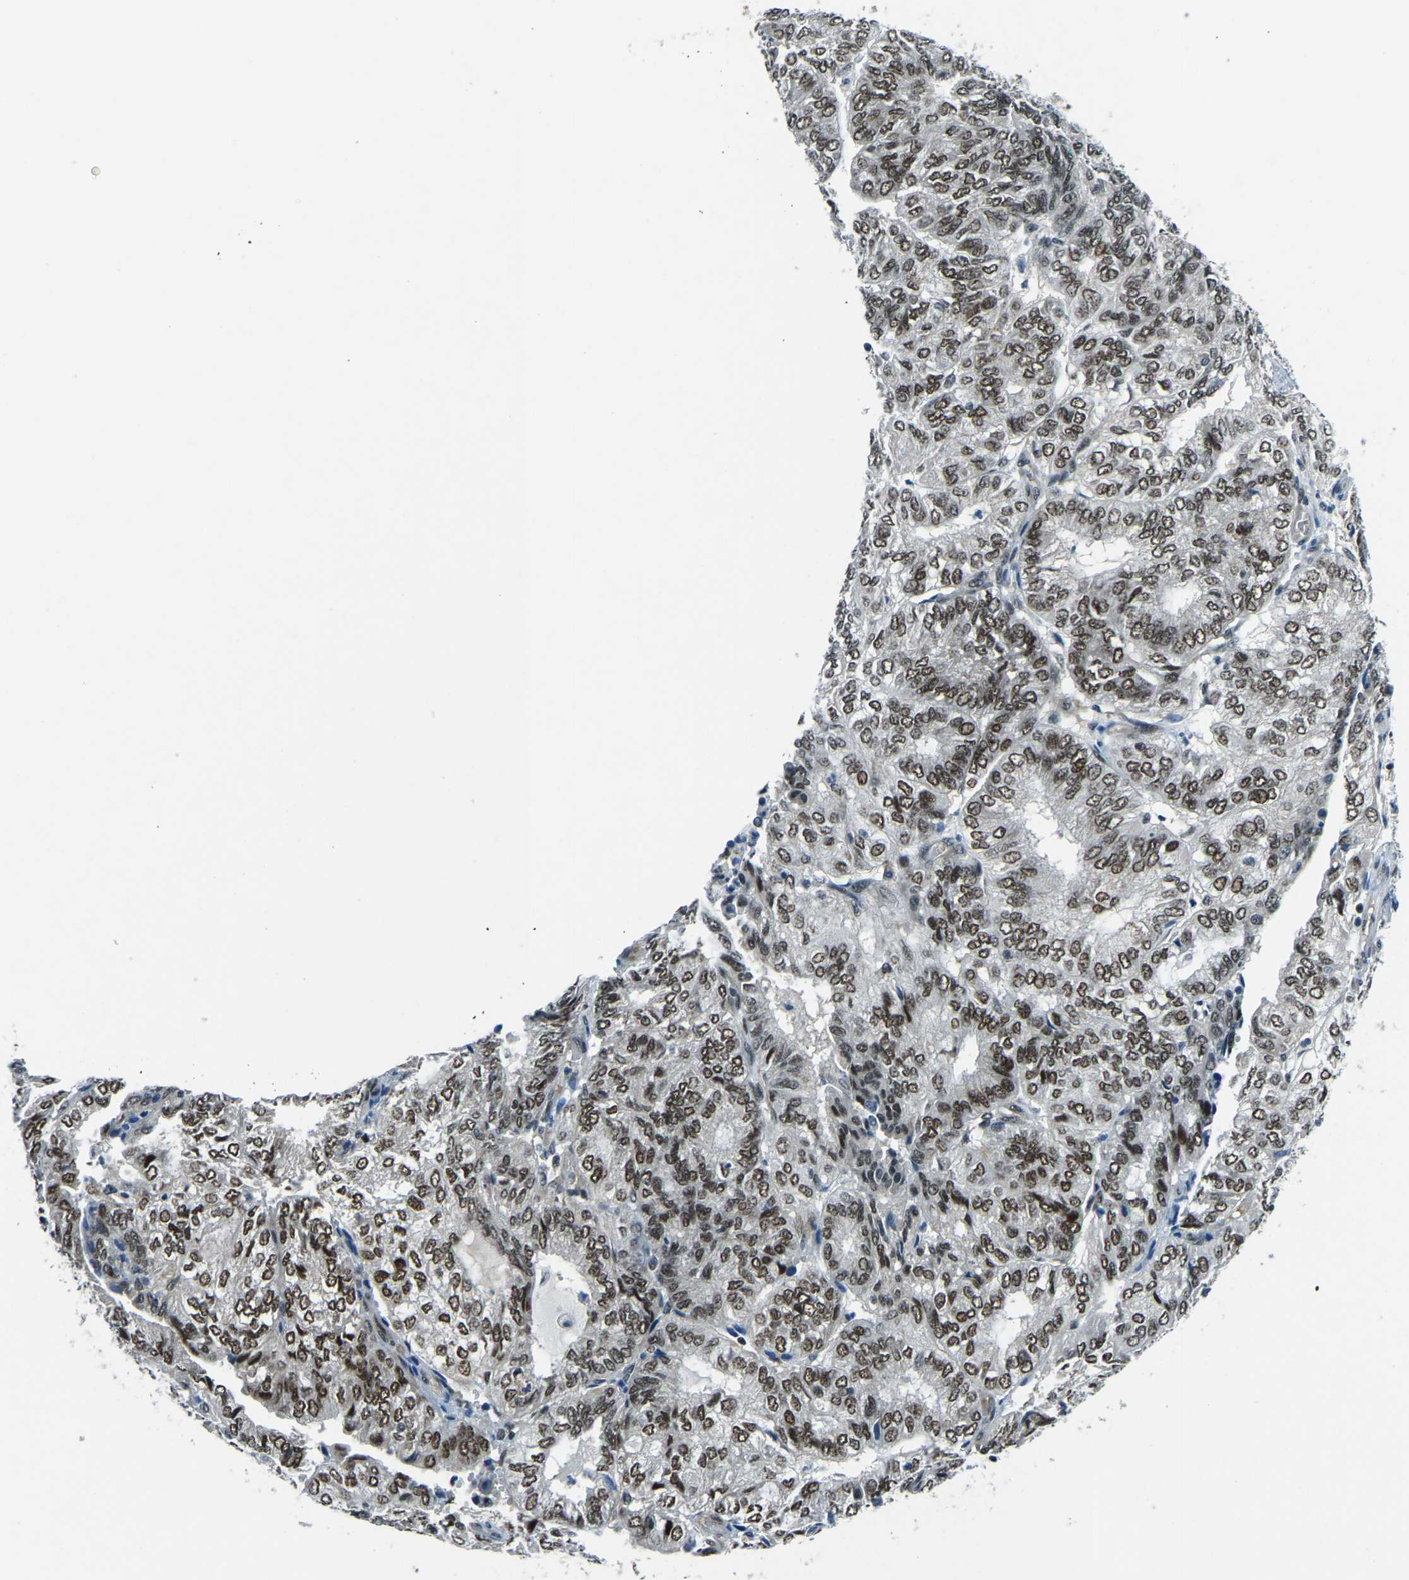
{"staining": {"intensity": "strong", "quantity": ">75%", "location": "nuclear"}, "tissue": "endometrial cancer", "cell_type": "Tumor cells", "image_type": "cancer", "snomed": [{"axis": "morphology", "description": "Adenocarcinoma, NOS"}, {"axis": "topography", "description": "Uterus"}], "caption": "The histopathology image demonstrates a brown stain indicating the presence of a protein in the nuclear of tumor cells in endometrial cancer.", "gene": "PRCC", "patient": {"sex": "female", "age": 60}}